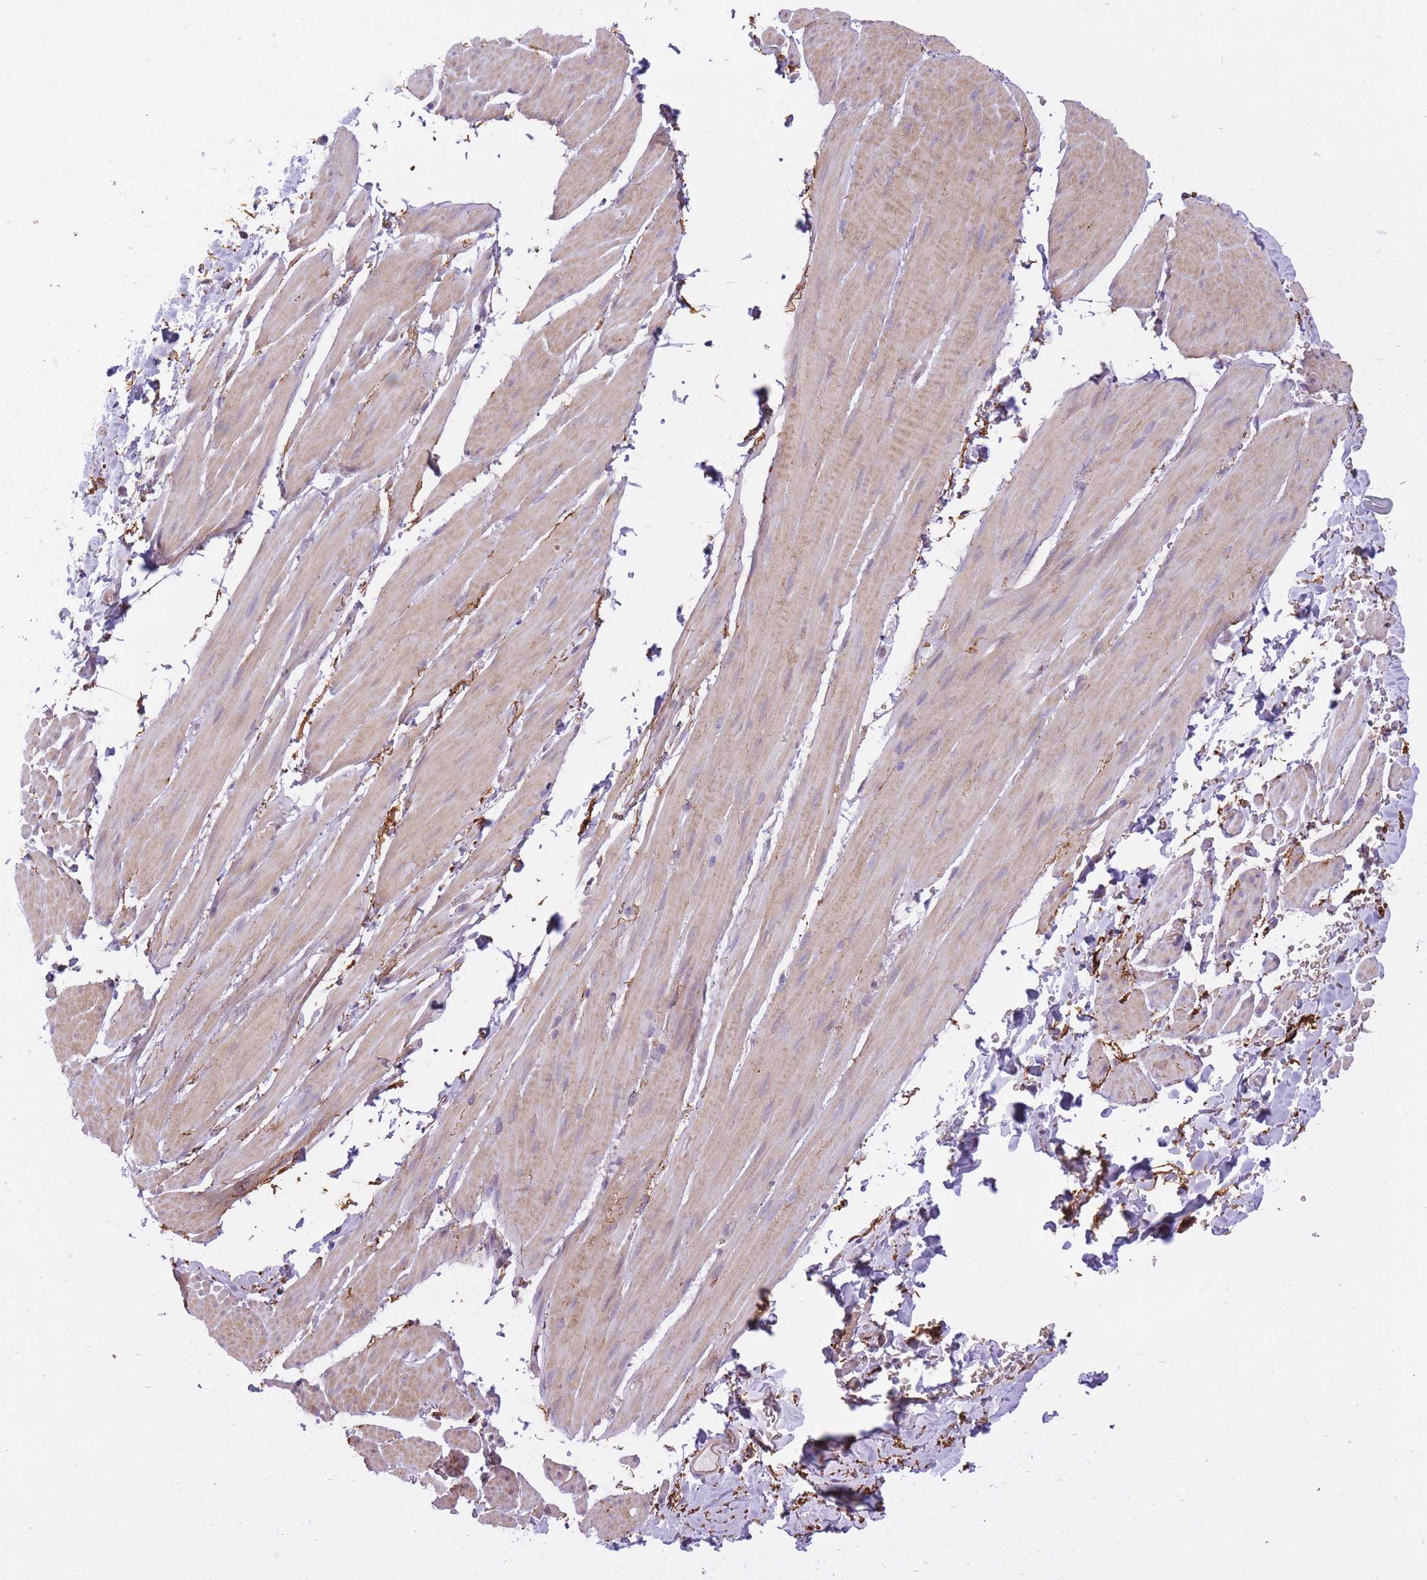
{"staining": {"intensity": "weak", "quantity": ">75%", "location": "cytoplasmic/membranous"}, "tissue": "smooth muscle", "cell_type": "Smooth muscle cells", "image_type": "normal", "snomed": [{"axis": "morphology", "description": "Normal tissue, NOS"}, {"axis": "topography", "description": "Smooth muscle"}, {"axis": "topography", "description": "Peripheral nerve tissue"}], "caption": "A micrograph of smooth muscle stained for a protein shows weak cytoplasmic/membranous brown staining in smooth muscle cells. (brown staining indicates protein expression, while blue staining denotes nuclei).", "gene": "REV1", "patient": {"sex": "male", "age": 69}}